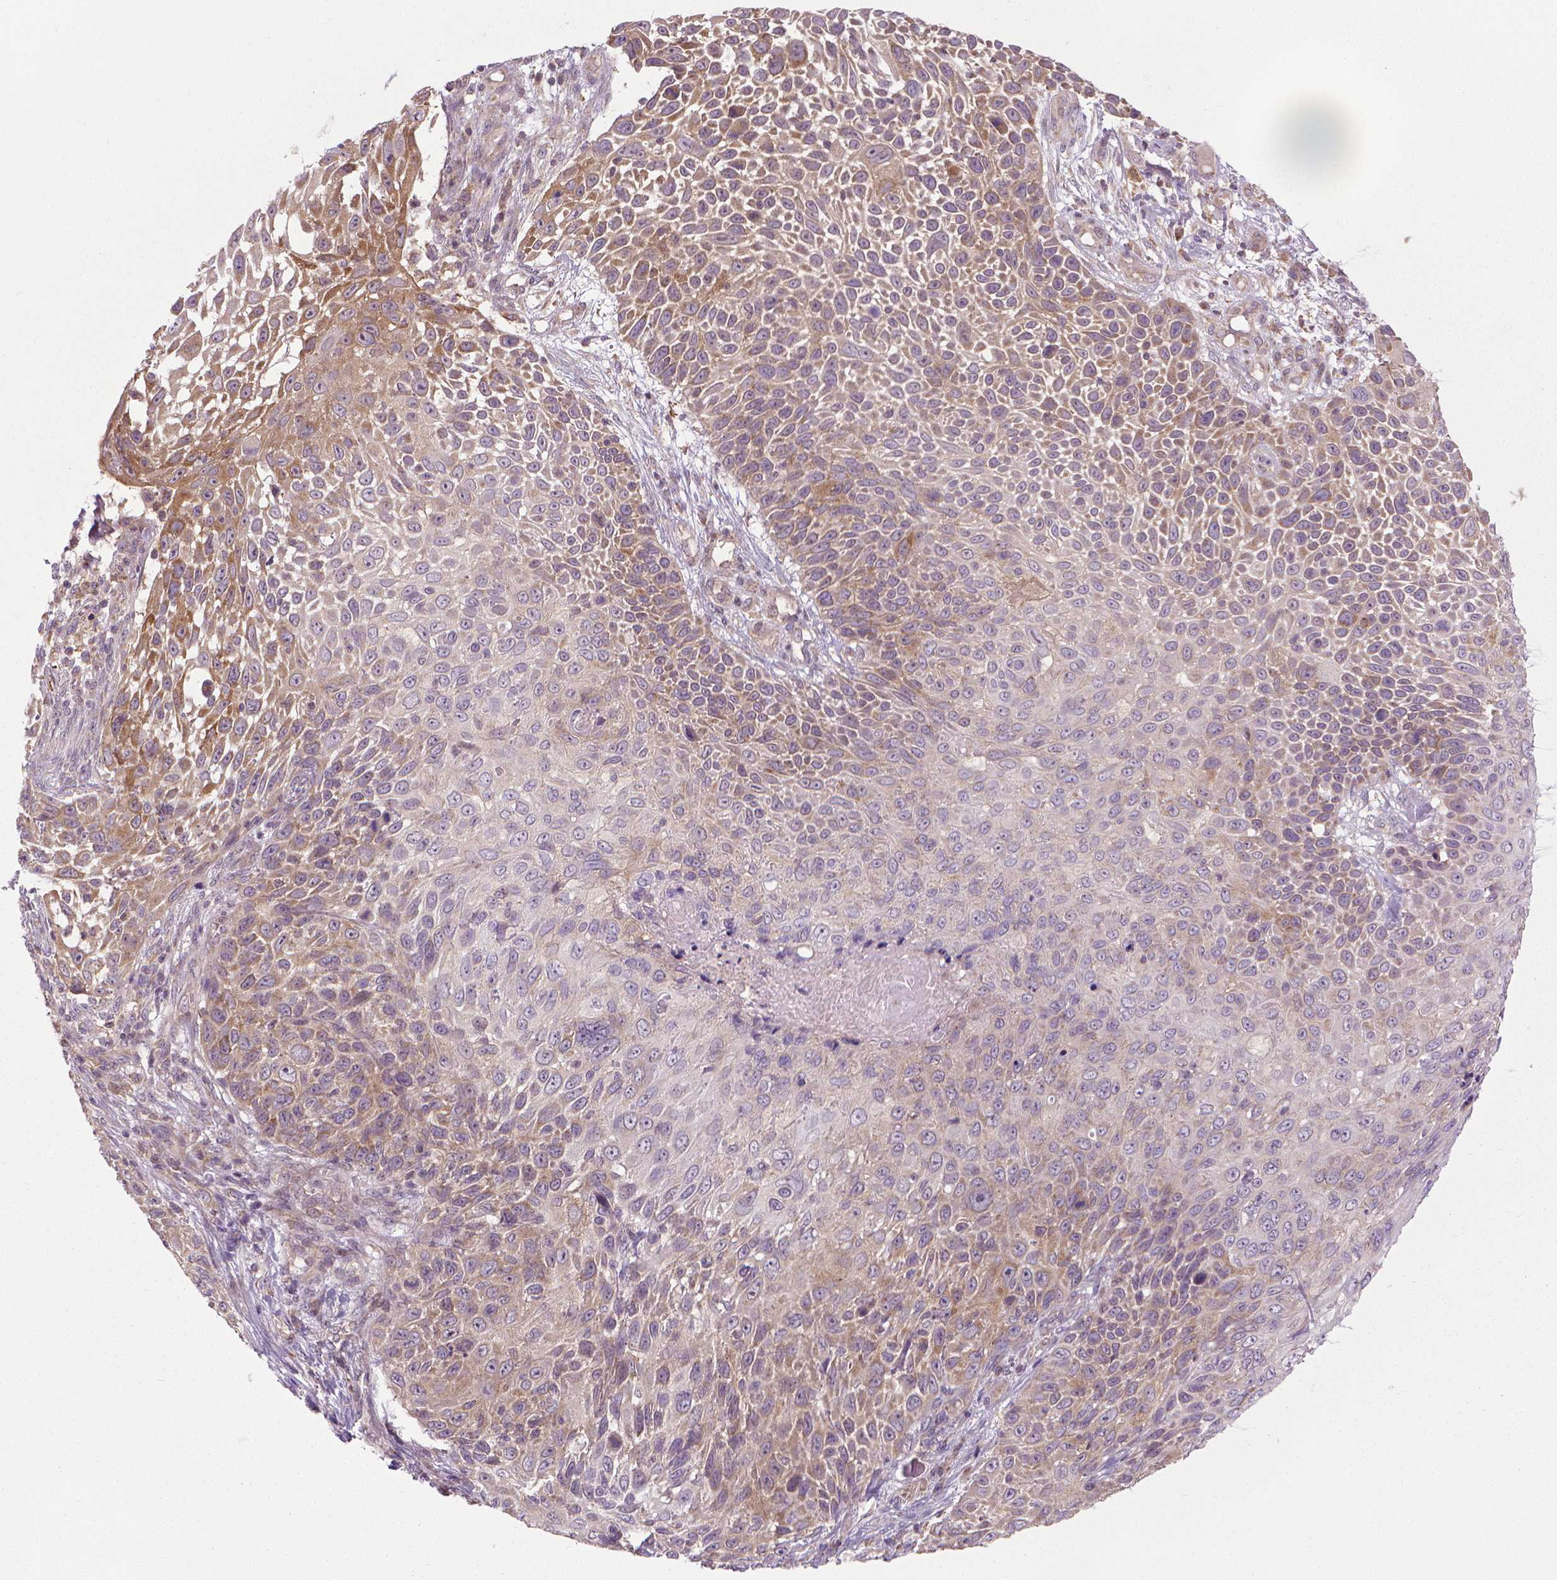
{"staining": {"intensity": "weak", "quantity": "25%-75%", "location": "cytoplasmic/membranous"}, "tissue": "skin cancer", "cell_type": "Tumor cells", "image_type": "cancer", "snomed": [{"axis": "morphology", "description": "Squamous cell carcinoma, NOS"}, {"axis": "topography", "description": "Skin"}], "caption": "Immunohistochemical staining of squamous cell carcinoma (skin) exhibits low levels of weak cytoplasmic/membranous staining in approximately 25%-75% of tumor cells.", "gene": "PRAG1", "patient": {"sex": "male", "age": 92}}